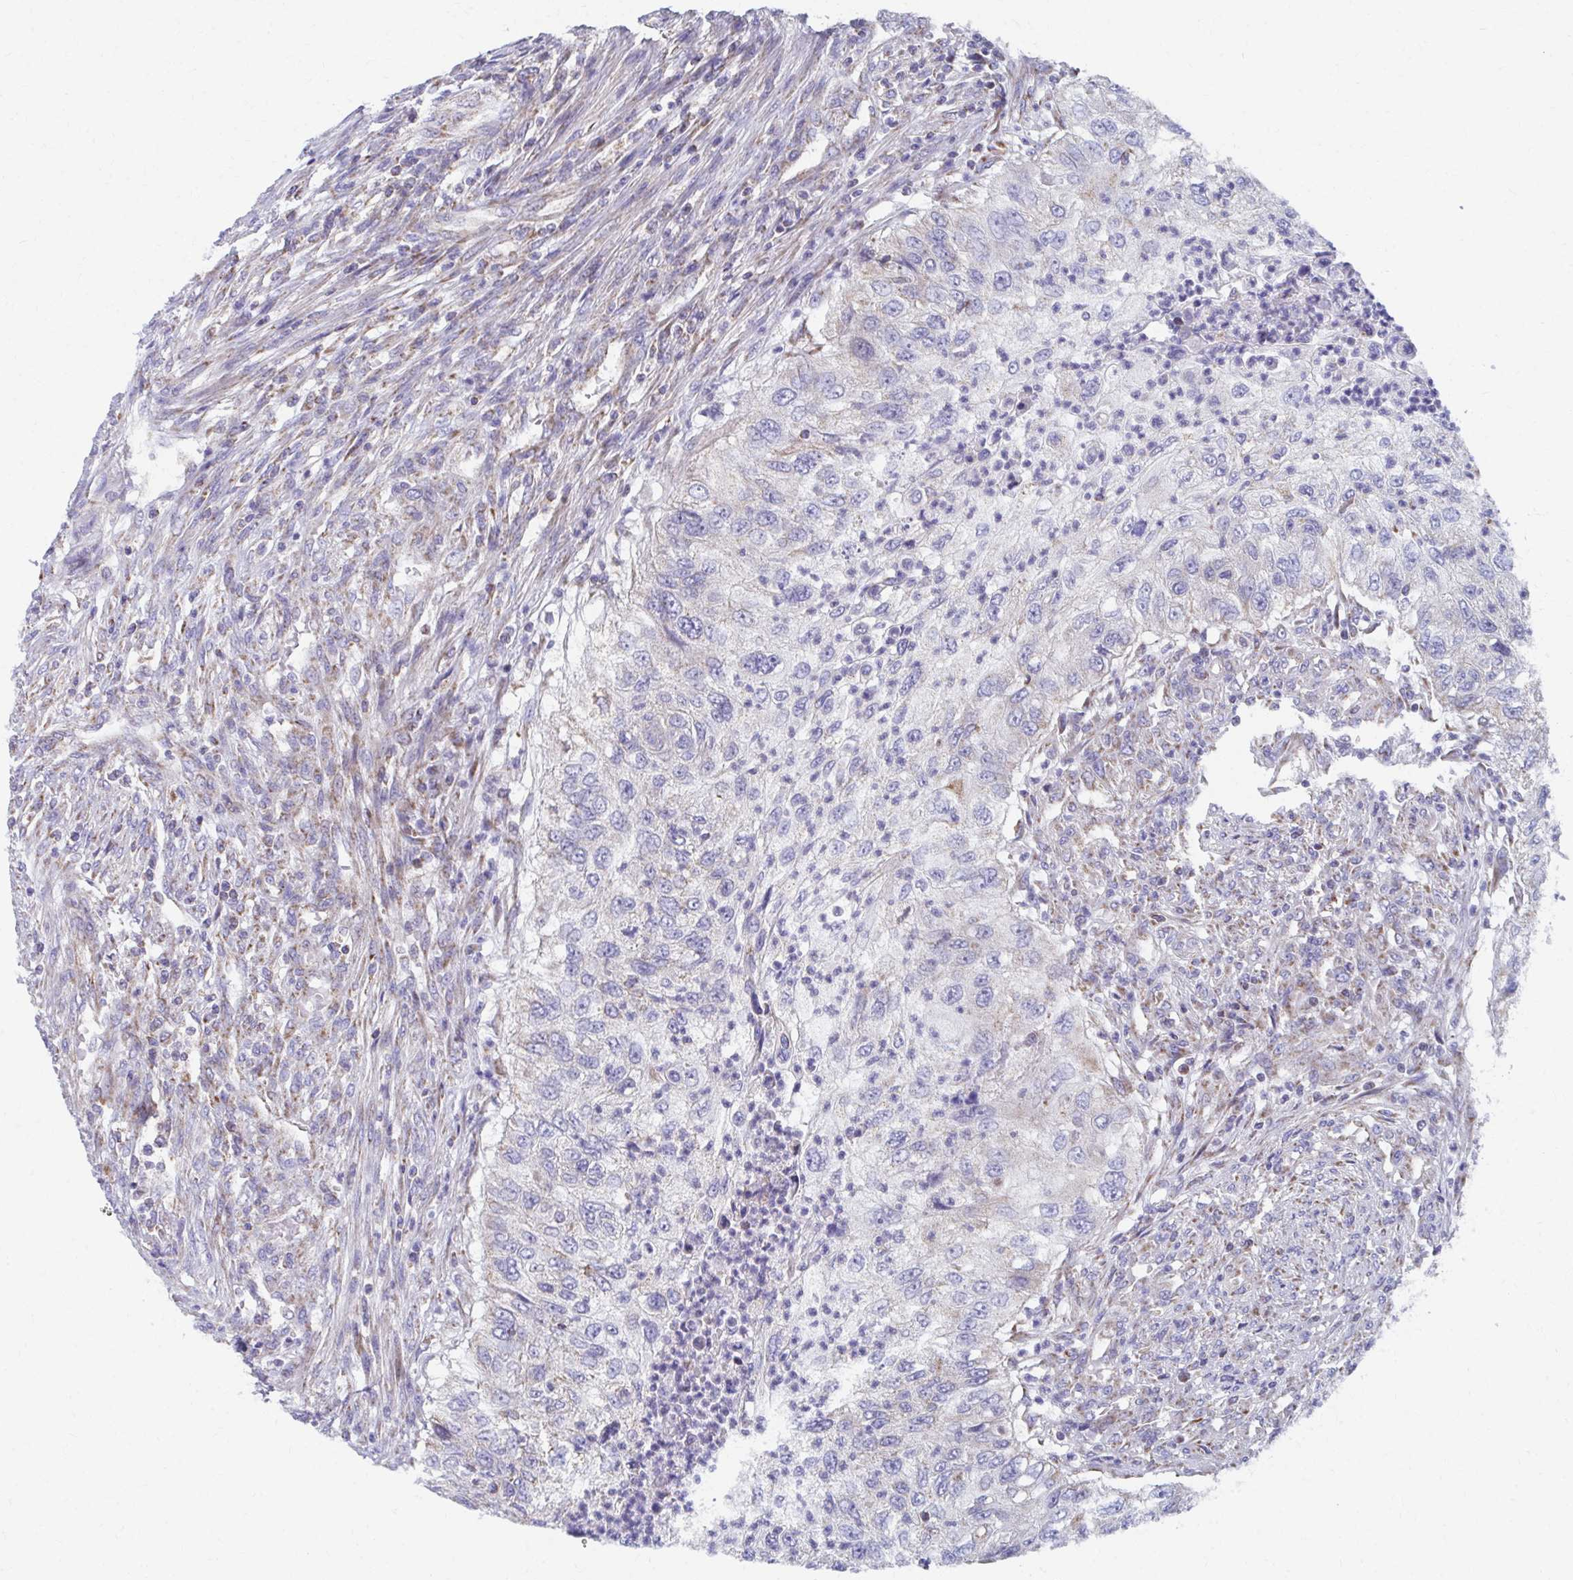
{"staining": {"intensity": "negative", "quantity": "none", "location": "none"}, "tissue": "urothelial cancer", "cell_type": "Tumor cells", "image_type": "cancer", "snomed": [{"axis": "morphology", "description": "Urothelial carcinoma, High grade"}, {"axis": "topography", "description": "Urinary bladder"}], "caption": "A photomicrograph of urothelial cancer stained for a protein exhibits no brown staining in tumor cells. (Stains: DAB (3,3'-diaminobenzidine) immunohistochemistry with hematoxylin counter stain, Microscopy: brightfield microscopy at high magnification).", "gene": "RCC1L", "patient": {"sex": "female", "age": 60}}